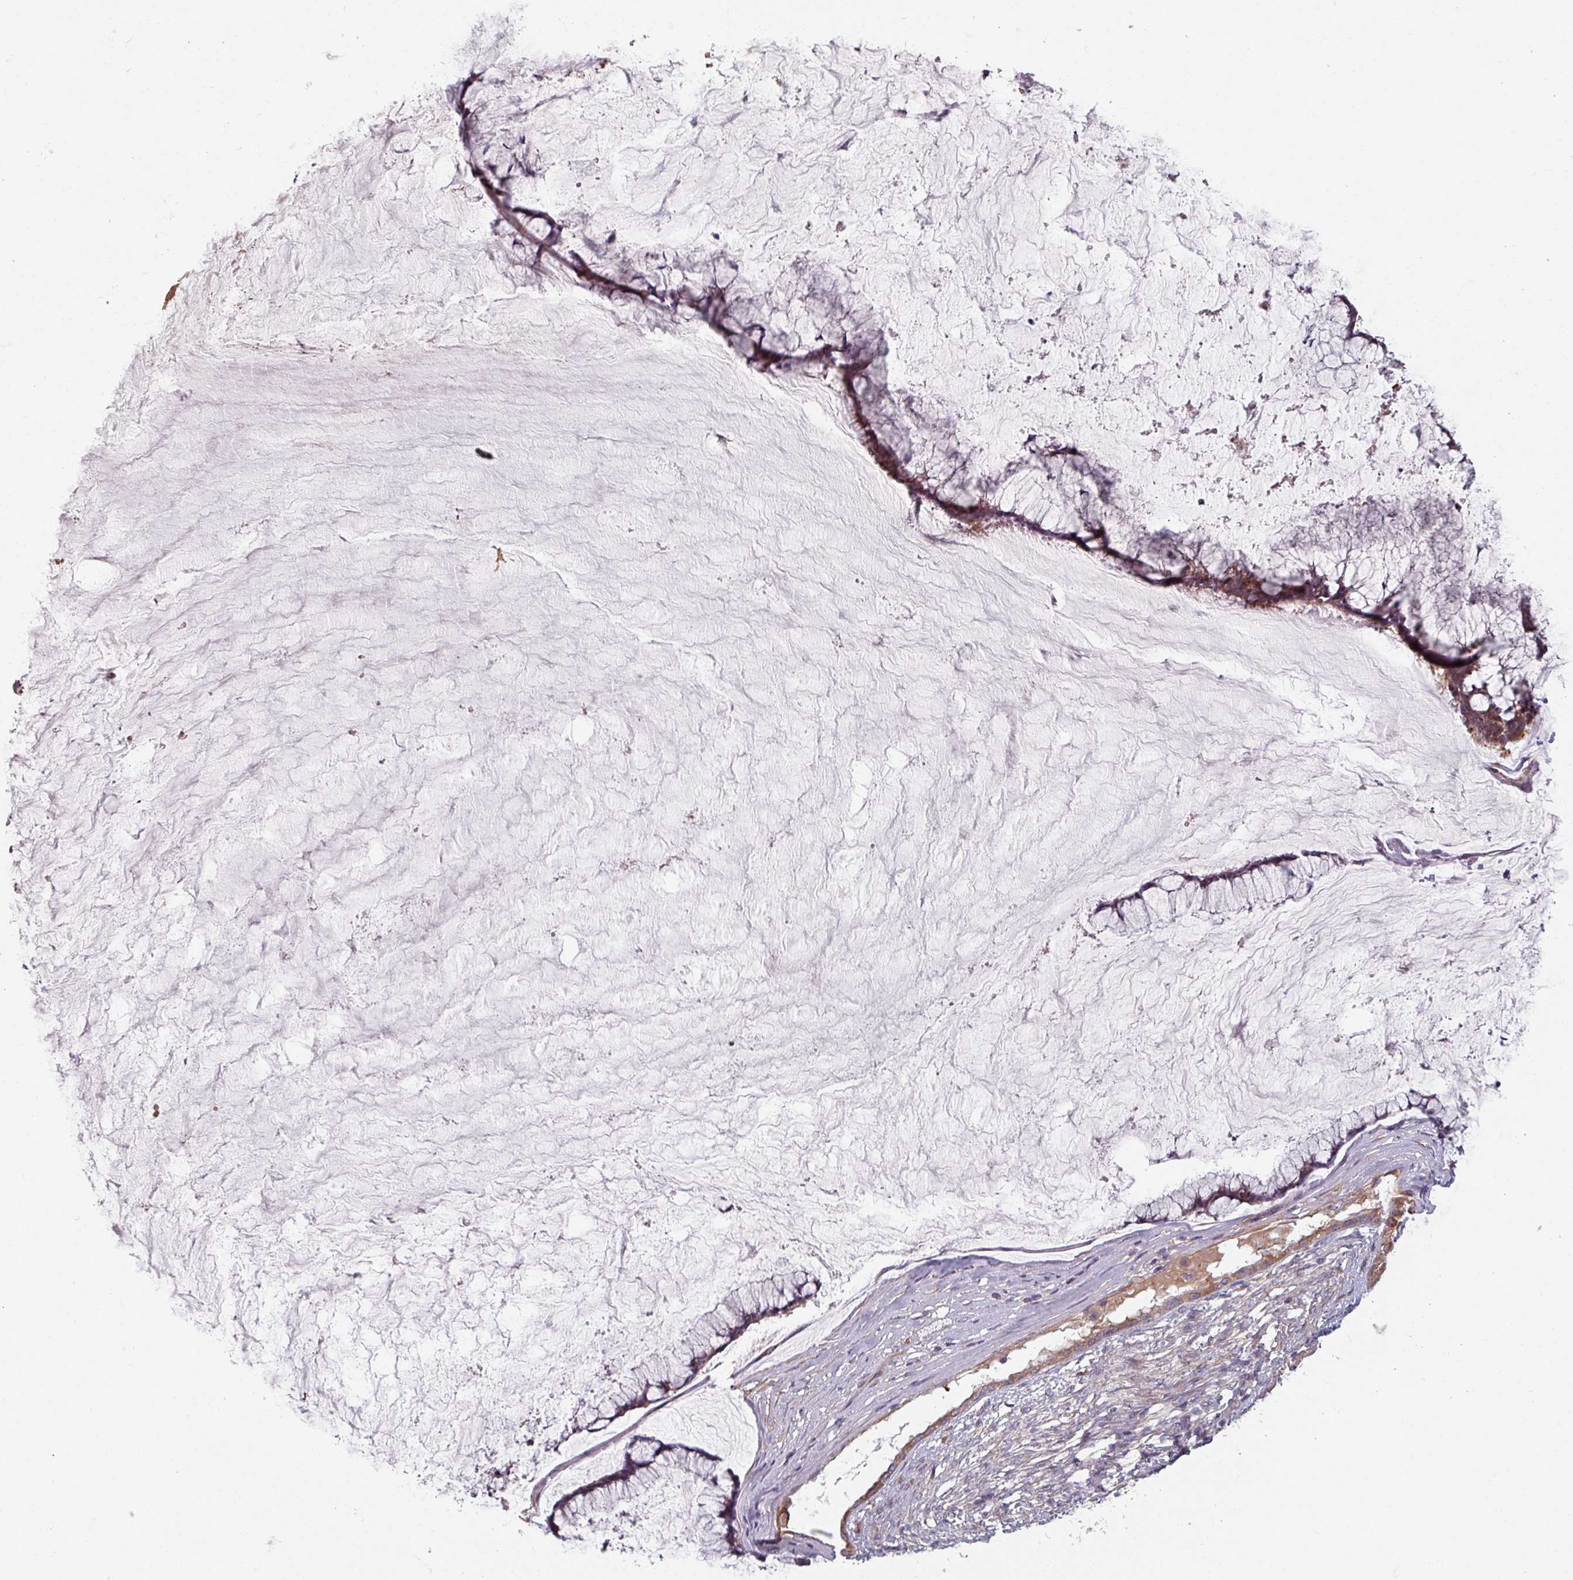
{"staining": {"intensity": "moderate", "quantity": "25%-75%", "location": "cytoplasmic/membranous"}, "tissue": "ovarian cancer", "cell_type": "Tumor cells", "image_type": "cancer", "snomed": [{"axis": "morphology", "description": "Cystadenocarcinoma, mucinous, NOS"}, {"axis": "topography", "description": "Ovary"}], "caption": "Protein staining reveals moderate cytoplasmic/membranous expression in approximately 25%-75% of tumor cells in ovarian cancer.", "gene": "C4BPB", "patient": {"sex": "female", "age": 42}}